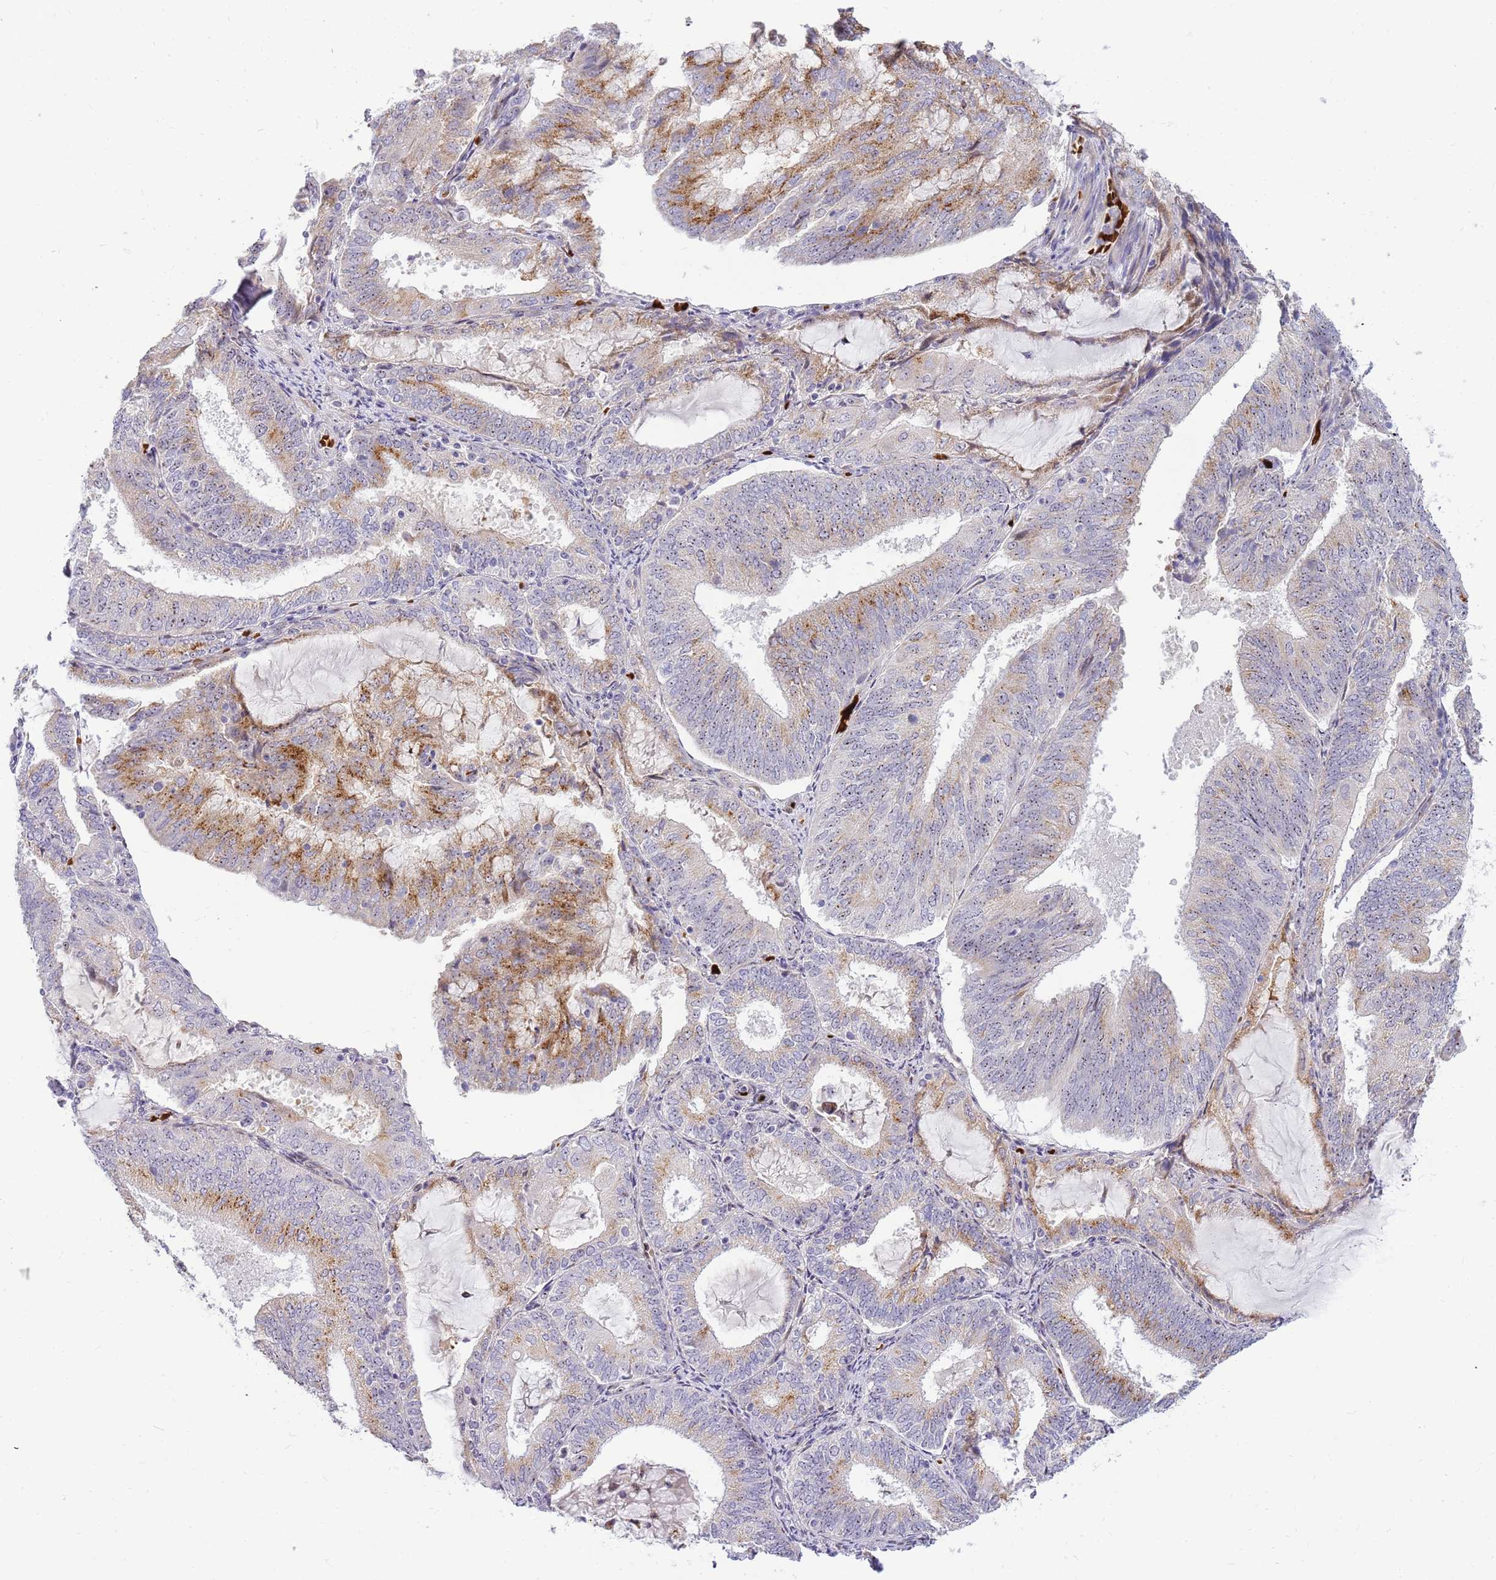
{"staining": {"intensity": "moderate", "quantity": "25%-75%", "location": "cytoplasmic/membranous"}, "tissue": "endometrial cancer", "cell_type": "Tumor cells", "image_type": "cancer", "snomed": [{"axis": "morphology", "description": "Adenocarcinoma, NOS"}, {"axis": "topography", "description": "Endometrium"}], "caption": "Human adenocarcinoma (endometrial) stained for a protein (brown) demonstrates moderate cytoplasmic/membranous positive staining in about 25%-75% of tumor cells.", "gene": "DNAJA3", "patient": {"sex": "female", "age": 81}}